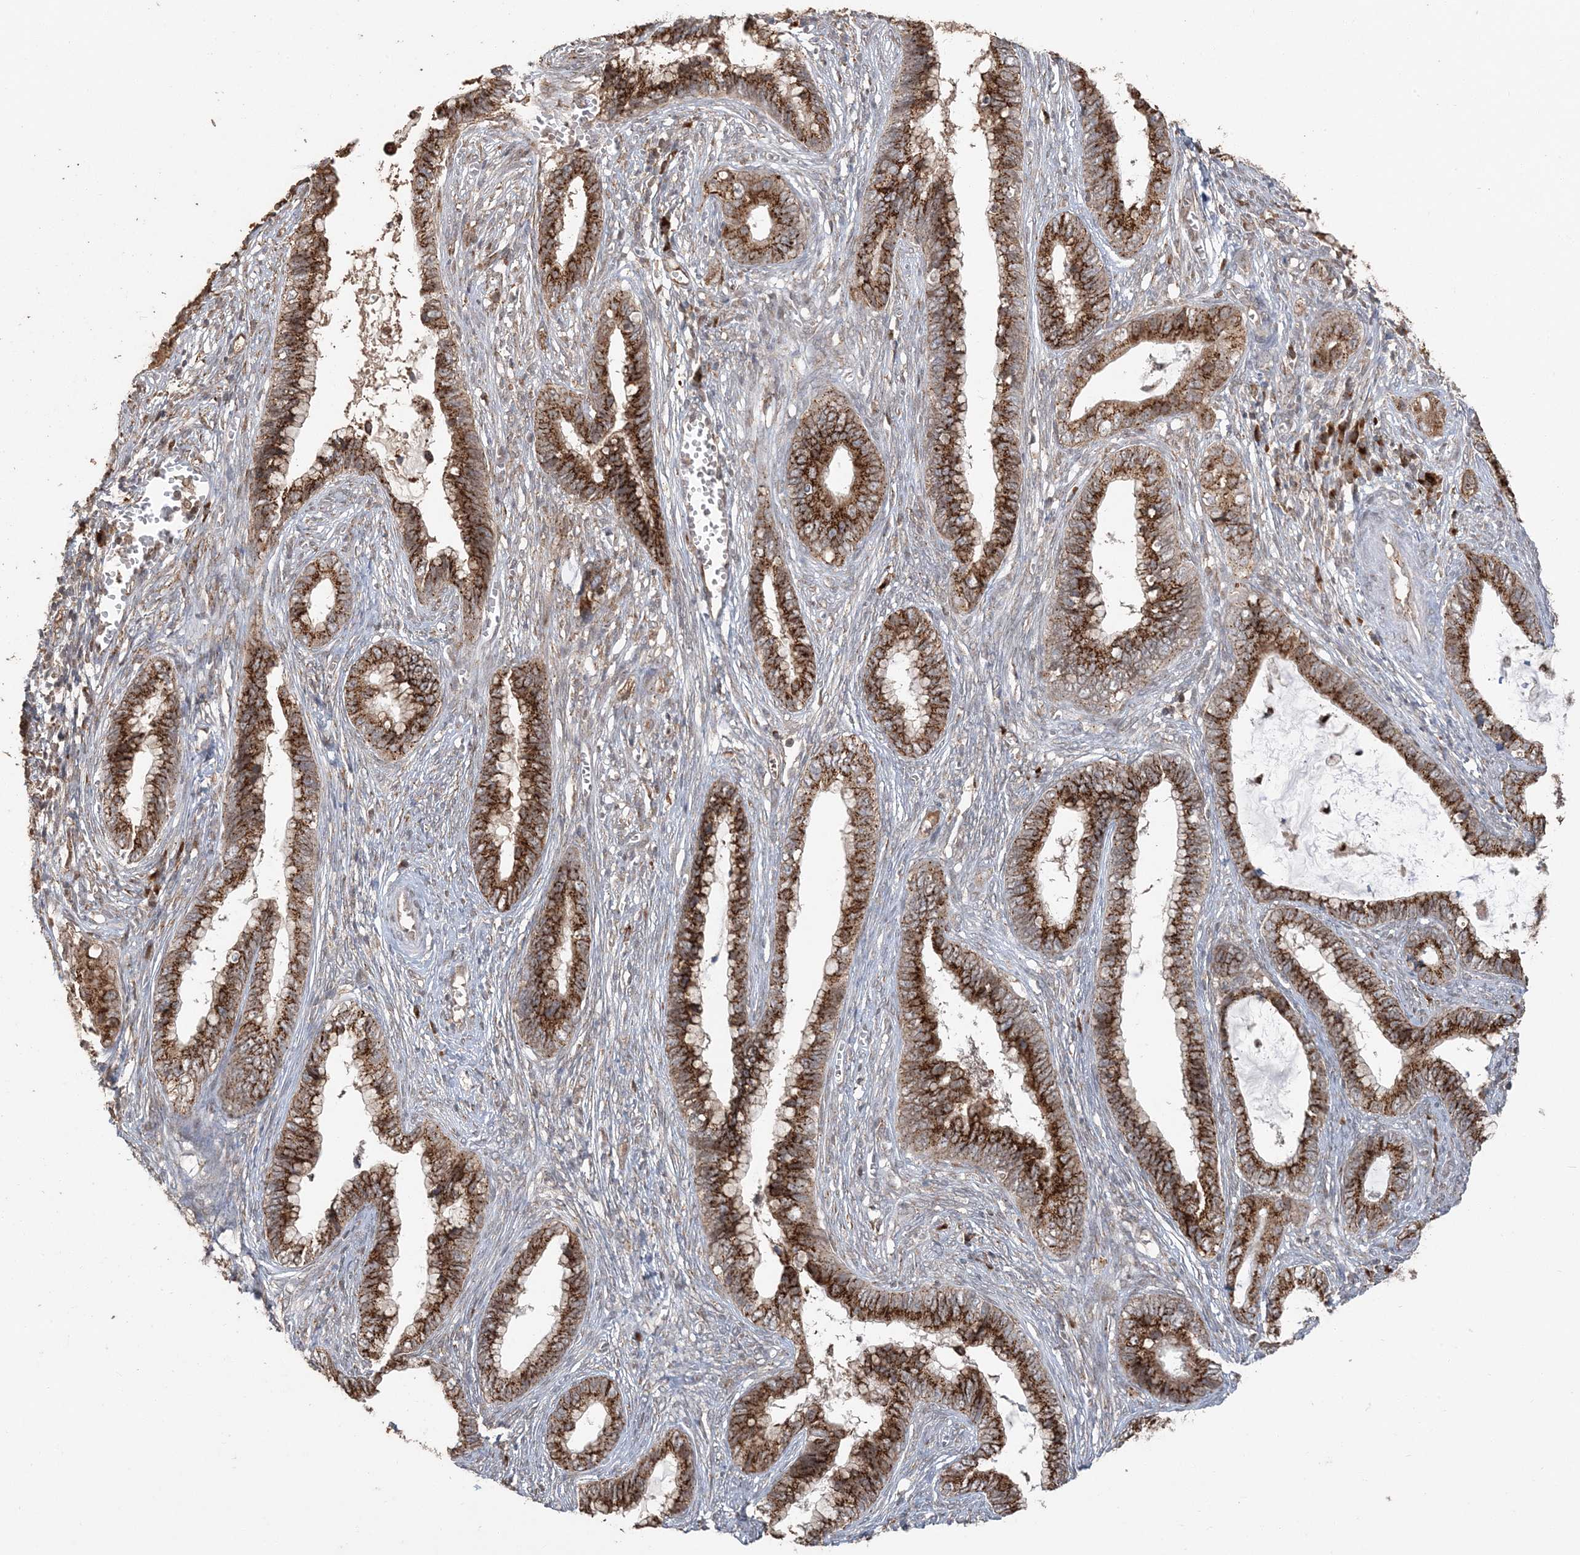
{"staining": {"intensity": "strong", "quantity": ">75%", "location": "cytoplasmic/membranous"}, "tissue": "cervical cancer", "cell_type": "Tumor cells", "image_type": "cancer", "snomed": [{"axis": "morphology", "description": "Adenocarcinoma, NOS"}, {"axis": "topography", "description": "Cervix"}], "caption": "IHC of cervical cancer (adenocarcinoma) shows high levels of strong cytoplasmic/membranous positivity in approximately >75% of tumor cells.", "gene": "RER1", "patient": {"sex": "female", "age": 44}}